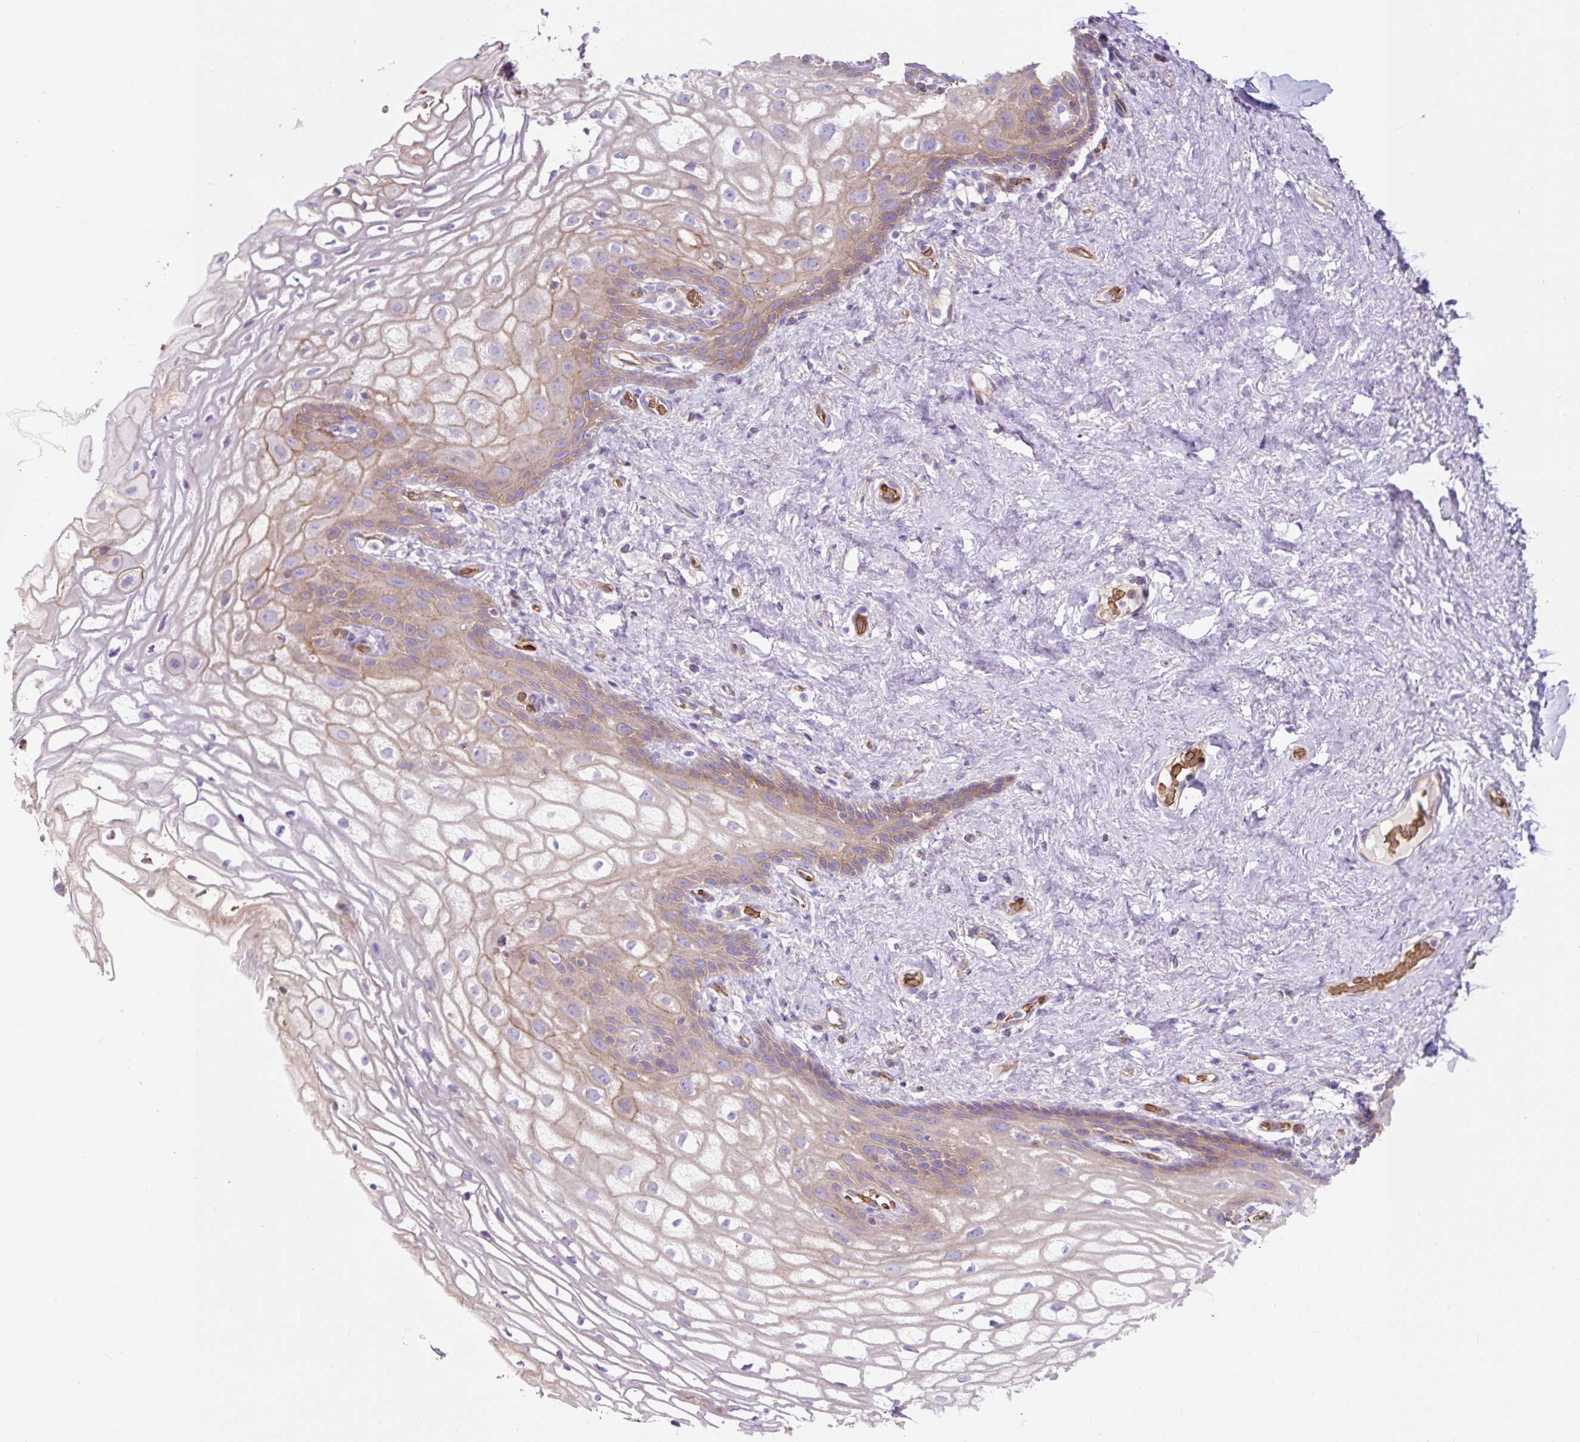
{"staining": {"intensity": "weak", "quantity": "25%-75%", "location": "cytoplasmic/membranous"}, "tissue": "vagina", "cell_type": "Squamous epithelial cells", "image_type": "normal", "snomed": [{"axis": "morphology", "description": "Normal tissue, NOS"}, {"axis": "morphology", "description": "Adenocarcinoma, NOS"}, {"axis": "topography", "description": "Rectum"}, {"axis": "topography", "description": "Vagina"}, {"axis": "topography", "description": "Peripheral nerve tissue"}], "caption": "The micrograph reveals staining of normal vagina, revealing weak cytoplasmic/membranous protein positivity (brown color) within squamous epithelial cells. (DAB (3,3'-diaminobenzidine) IHC, brown staining for protein, blue staining for nuclei).", "gene": "HIP1R", "patient": {"sex": "female", "age": 71}}